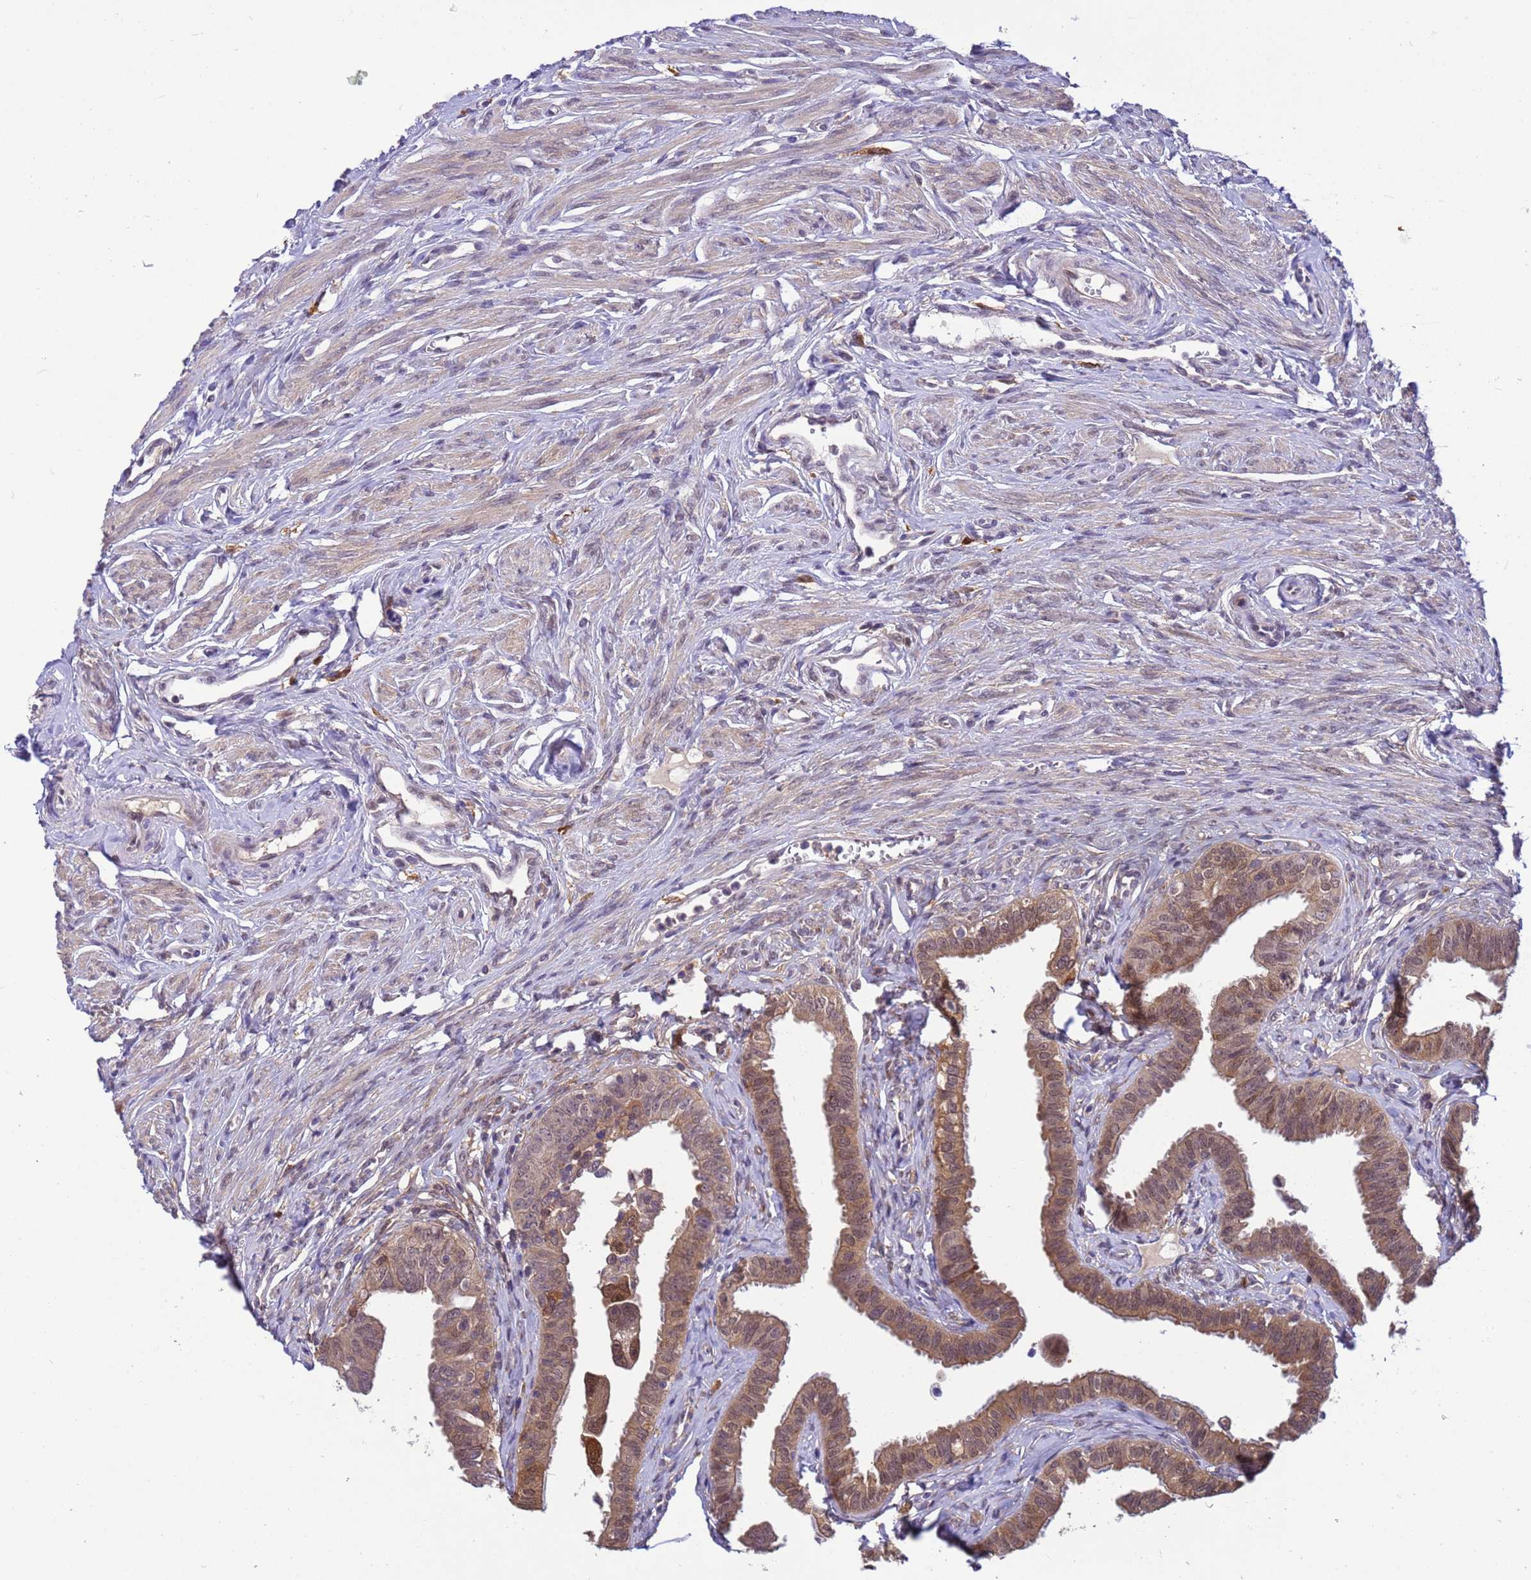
{"staining": {"intensity": "moderate", "quantity": ">75%", "location": "cytoplasmic/membranous,nuclear"}, "tissue": "fallopian tube", "cell_type": "Glandular cells", "image_type": "normal", "snomed": [{"axis": "morphology", "description": "Normal tissue, NOS"}, {"axis": "morphology", "description": "Carcinoma, NOS"}, {"axis": "topography", "description": "Fallopian tube"}, {"axis": "topography", "description": "Ovary"}], "caption": "A medium amount of moderate cytoplasmic/membranous,nuclear staining is seen in approximately >75% of glandular cells in unremarkable fallopian tube.", "gene": "NPEPPS", "patient": {"sex": "female", "age": 59}}